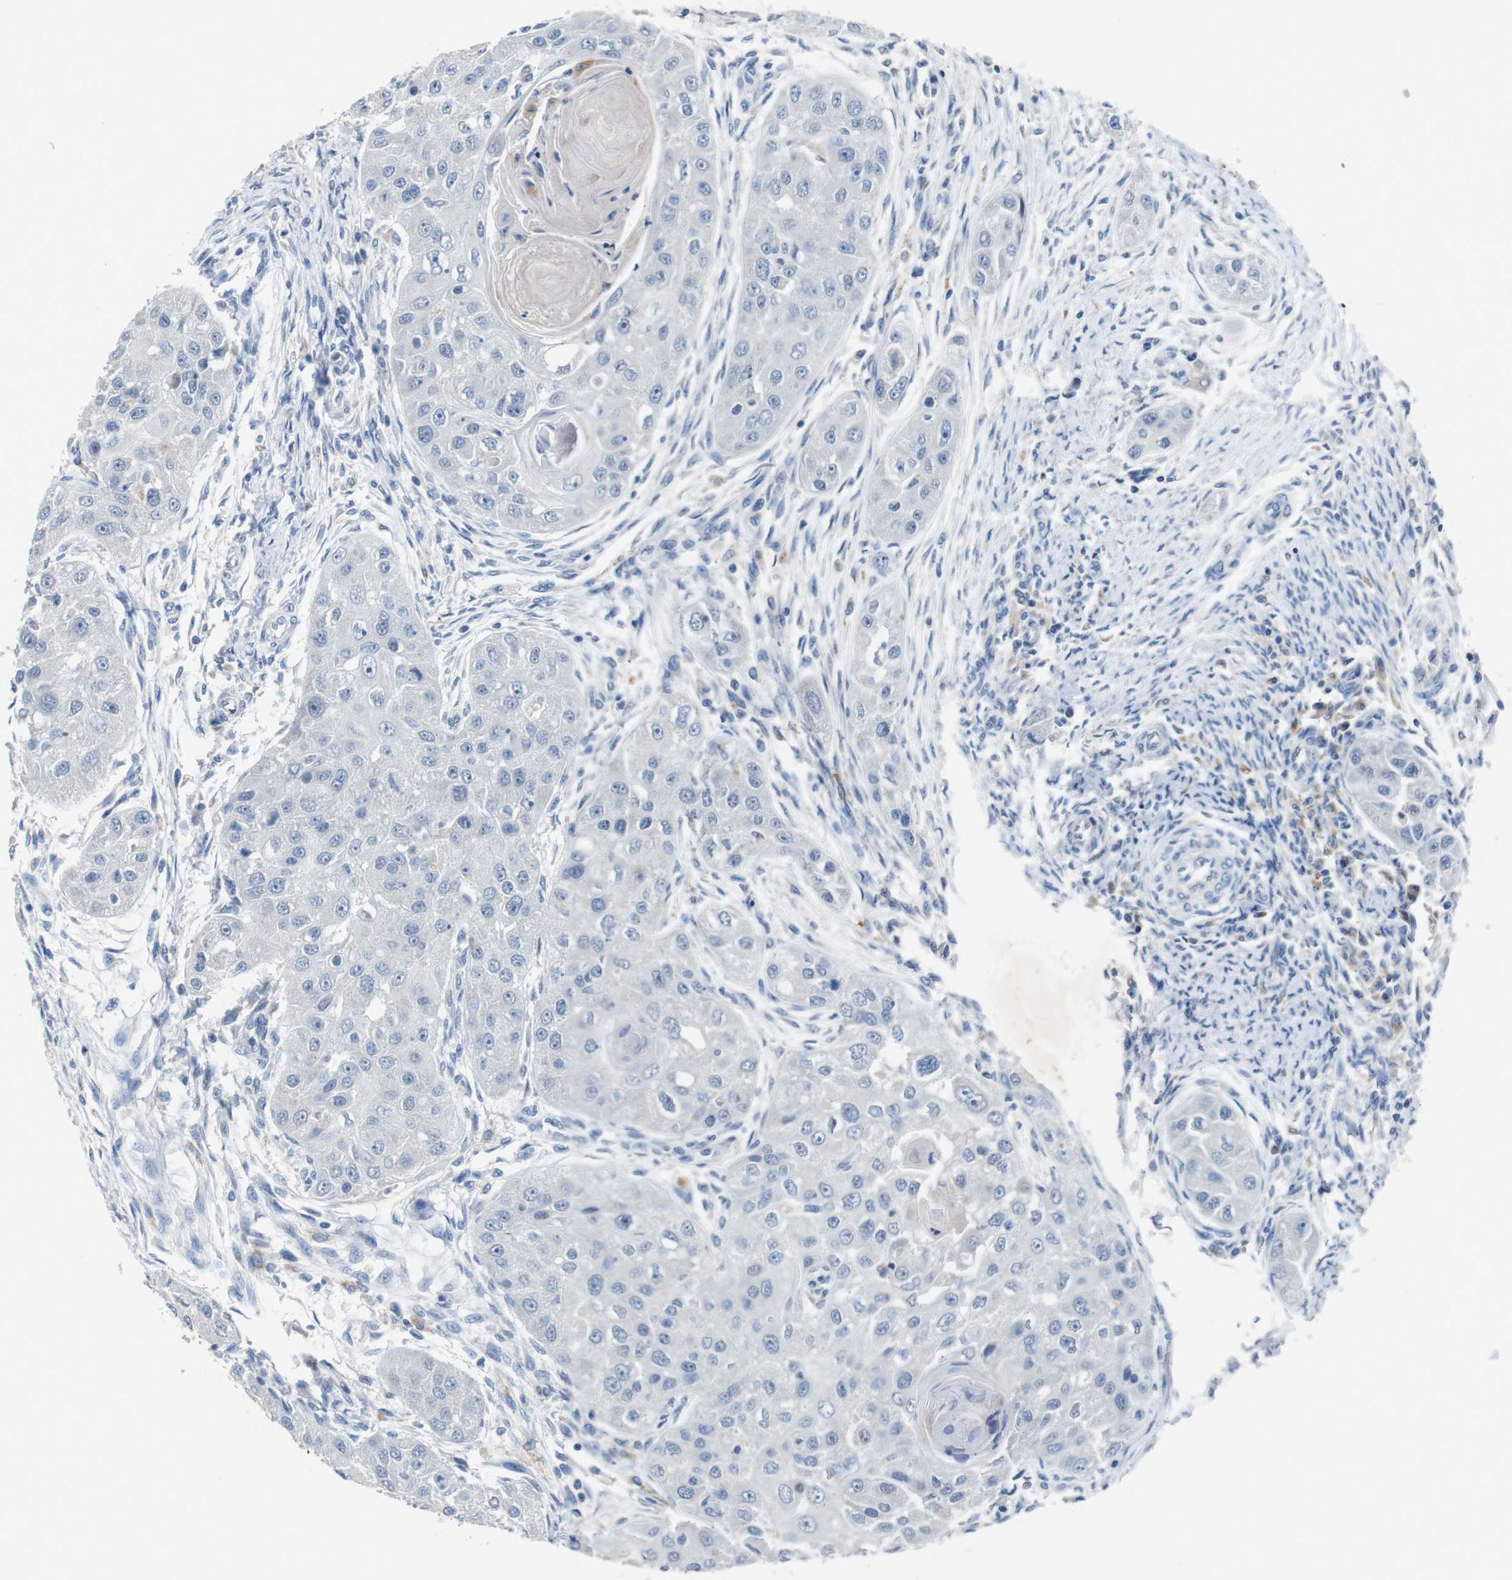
{"staining": {"intensity": "negative", "quantity": "none", "location": "none"}, "tissue": "head and neck cancer", "cell_type": "Tumor cells", "image_type": "cancer", "snomed": [{"axis": "morphology", "description": "Normal tissue, NOS"}, {"axis": "morphology", "description": "Squamous cell carcinoma, NOS"}, {"axis": "topography", "description": "Skeletal muscle"}, {"axis": "topography", "description": "Head-Neck"}], "caption": "Micrograph shows no significant protein positivity in tumor cells of head and neck cancer.", "gene": "SLC2A8", "patient": {"sex": "male", "age": 51}}